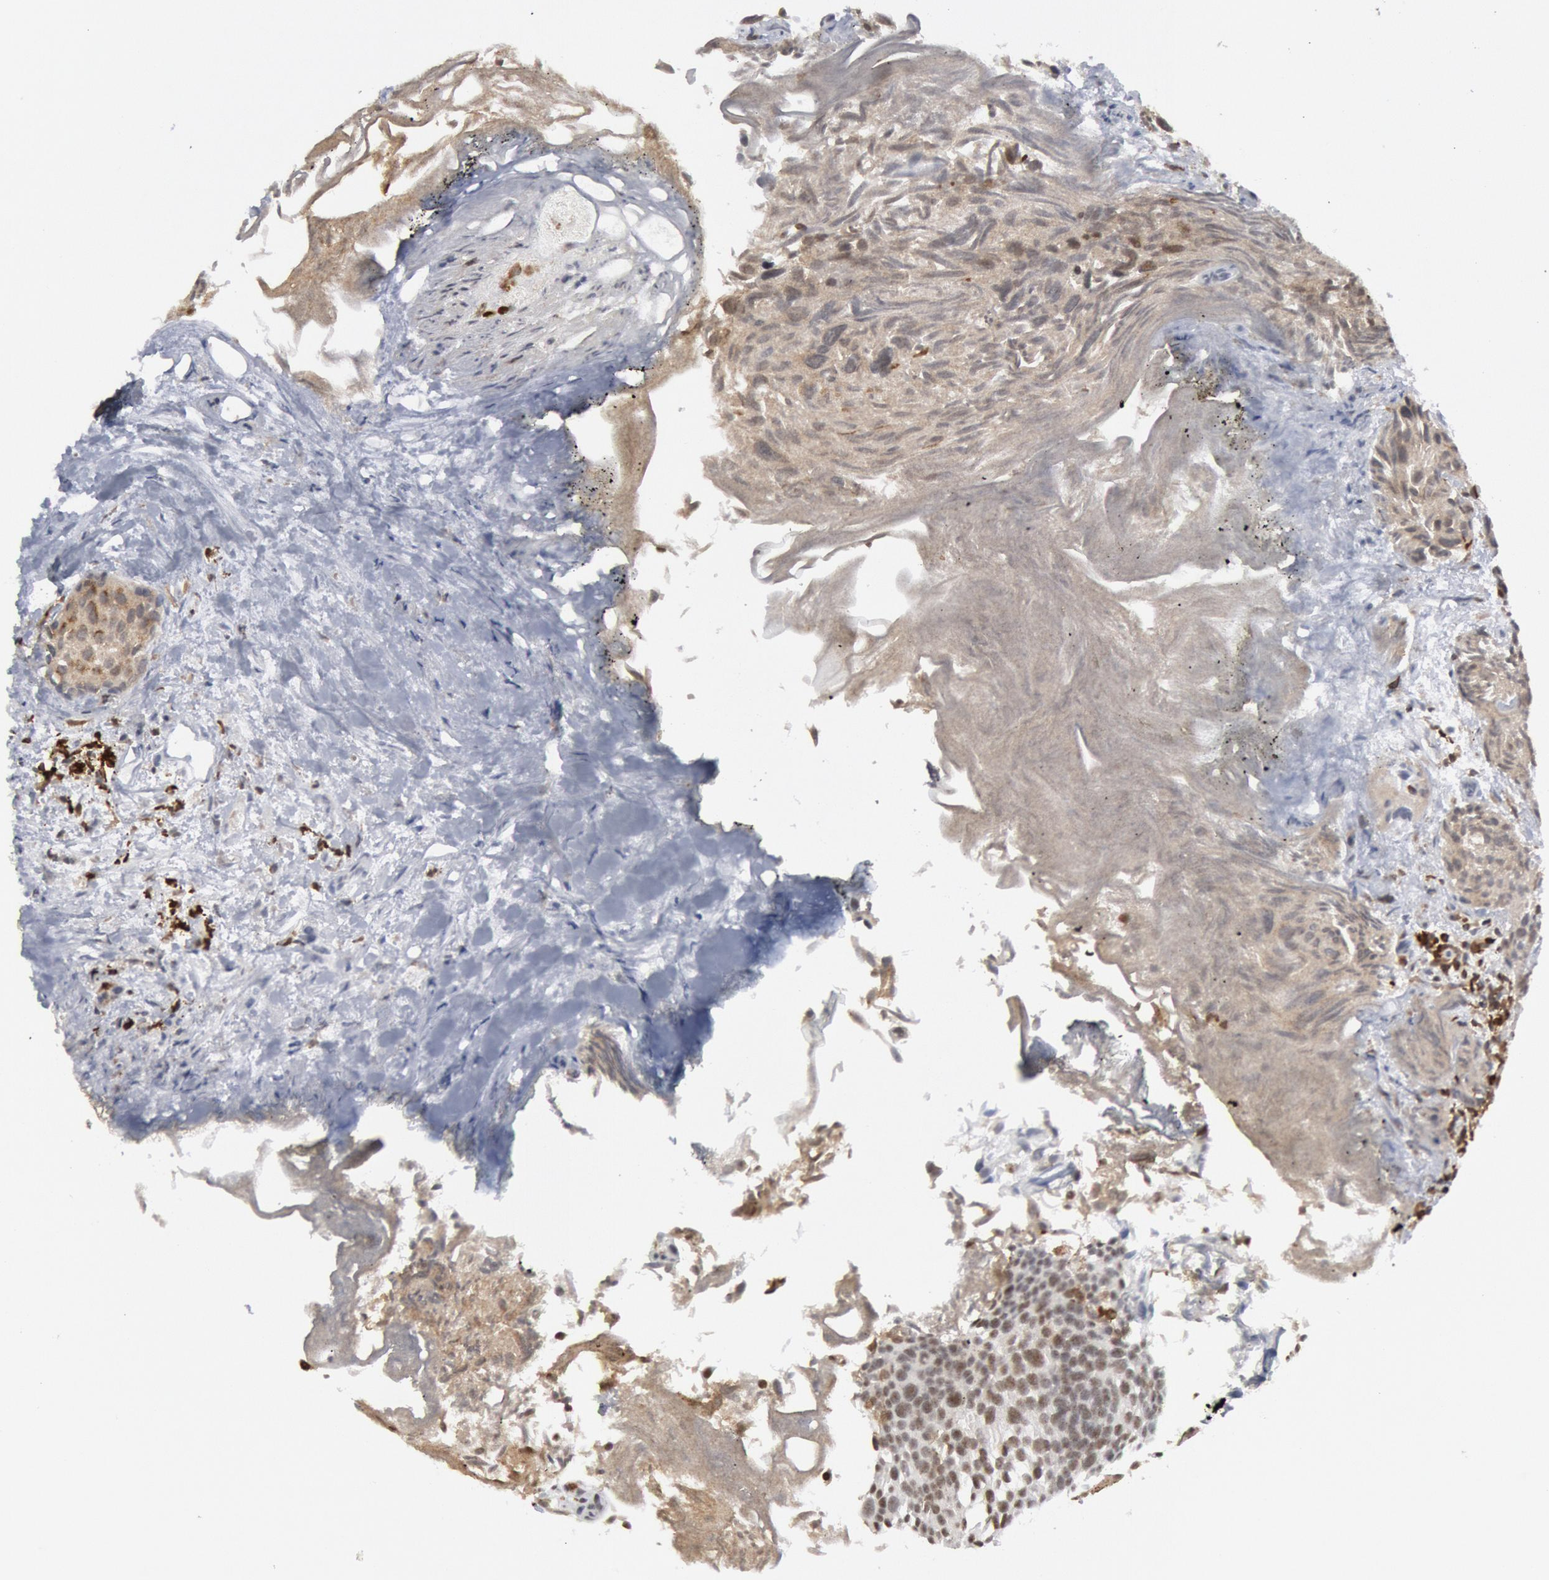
{"staining": {"intensity": "weak", "quantity": ">75%", "location": "cytoplasmic/membranous,nuclear"}, "tissue": "urothelial cancer", "cell_type": "Tumor cells", "image_type": "cancer", "snomed": [{"axis": "morphology", "description": "Urothelial carcinoma, High grade"}, {"axis": "topography", "description": "Urinary bladder"}], "caption": "Tumor cells demonstrate weak cytoplasmic/membranous and nuclear expression in about >75% of cells in urothelial cancer. (brown staining indicates protein expression, while blue staining denotes nuclei).", "gene": "PTPN6", "patient": {"sex": "female", "age": 78}}